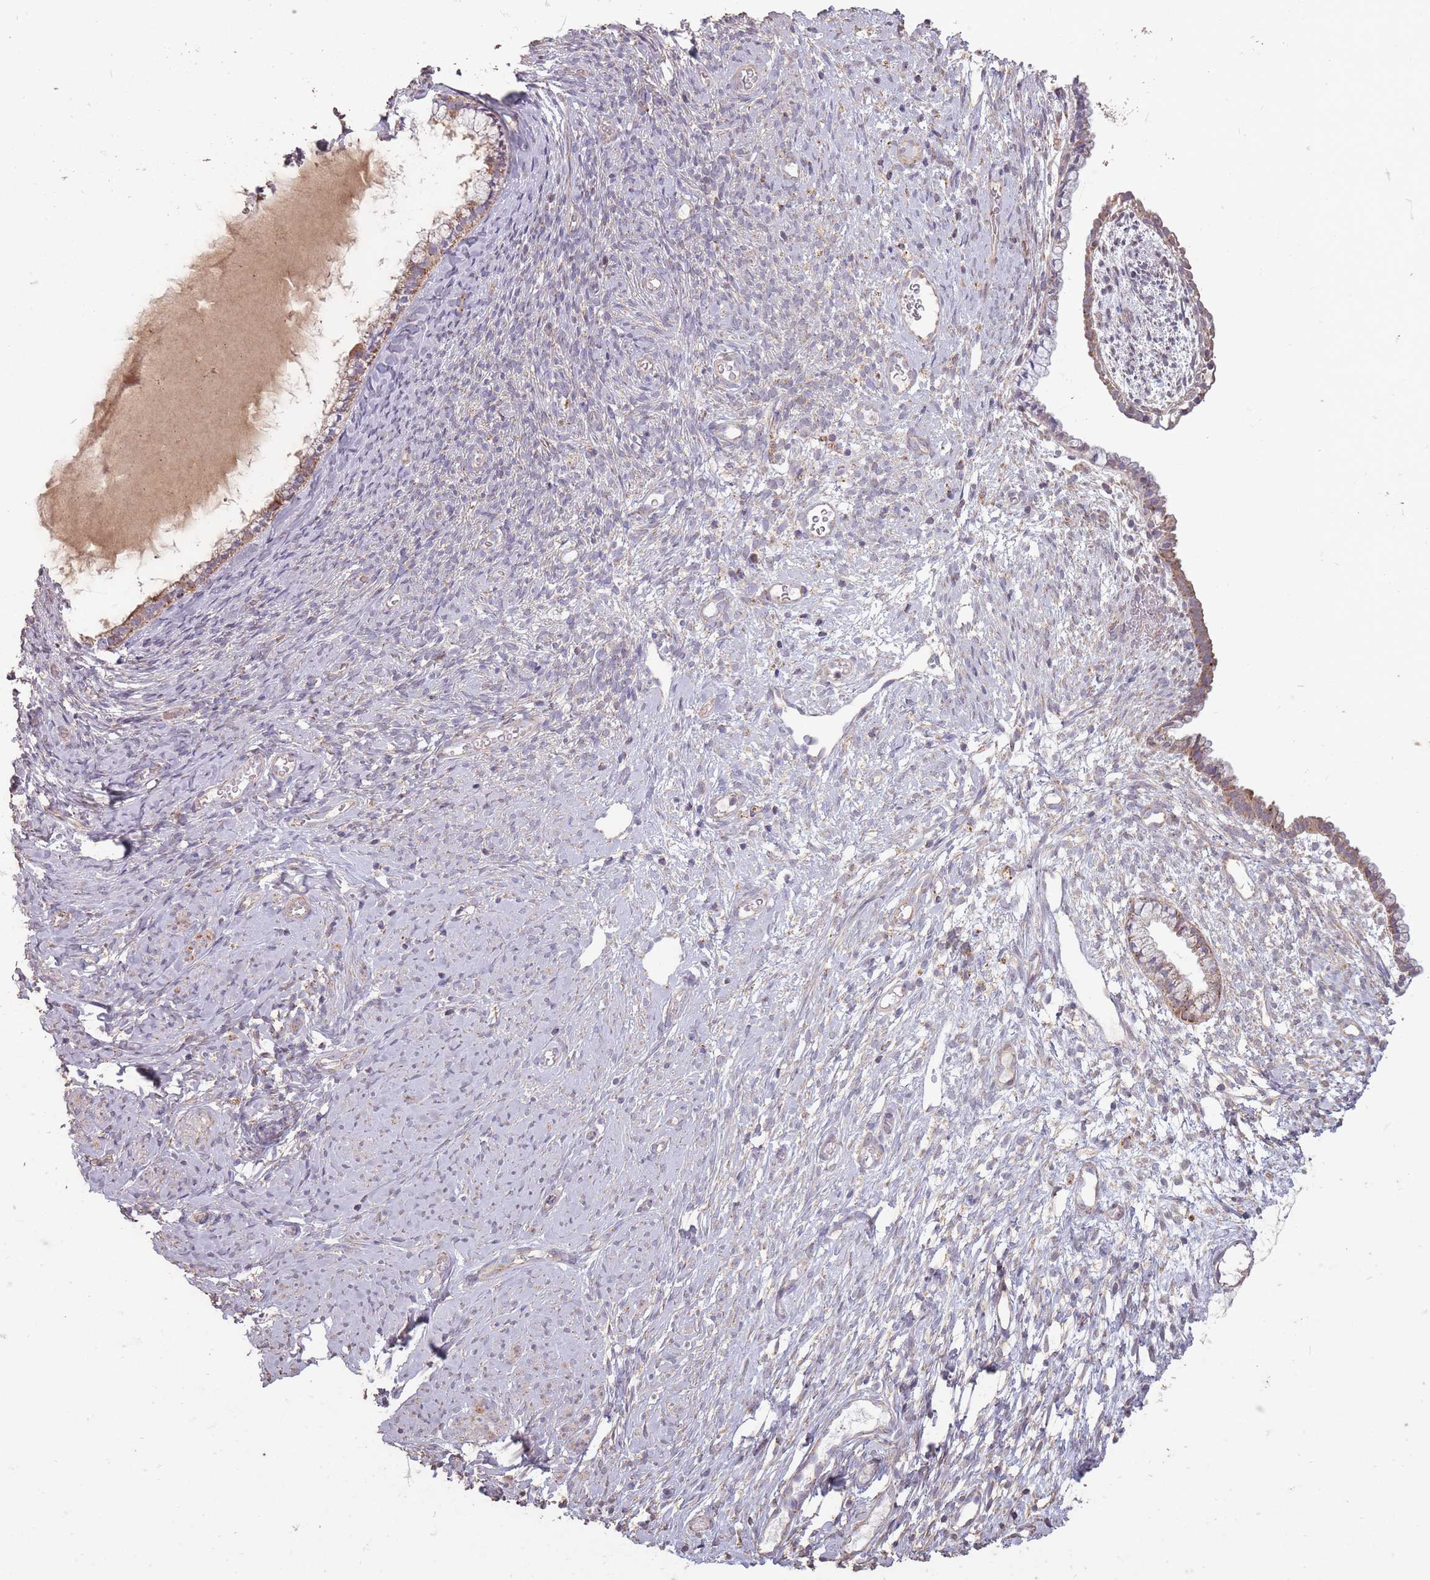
{"staining": {"intensity": "moderate", "quantity": "25%-75%", "location": "cytoplasmic/membranous"}, "tissue": "cervix", "cell_type": "Glandular cells", "image_type": "normal", "snomed": [{"axis": "morphology", "description": "Normal tissue, NOS"}, {"axis": "topography", "description": "Cervix"}], "caption": "Immunohistochemistry (IHC) (DAB) staining of normal cervix demonstrates moderate cytoplasmic/membranous protein staining in about 25%-75% of glandular cells.", "gene": "CNOT8", "patient": {"sex": "female", "age": 76}}